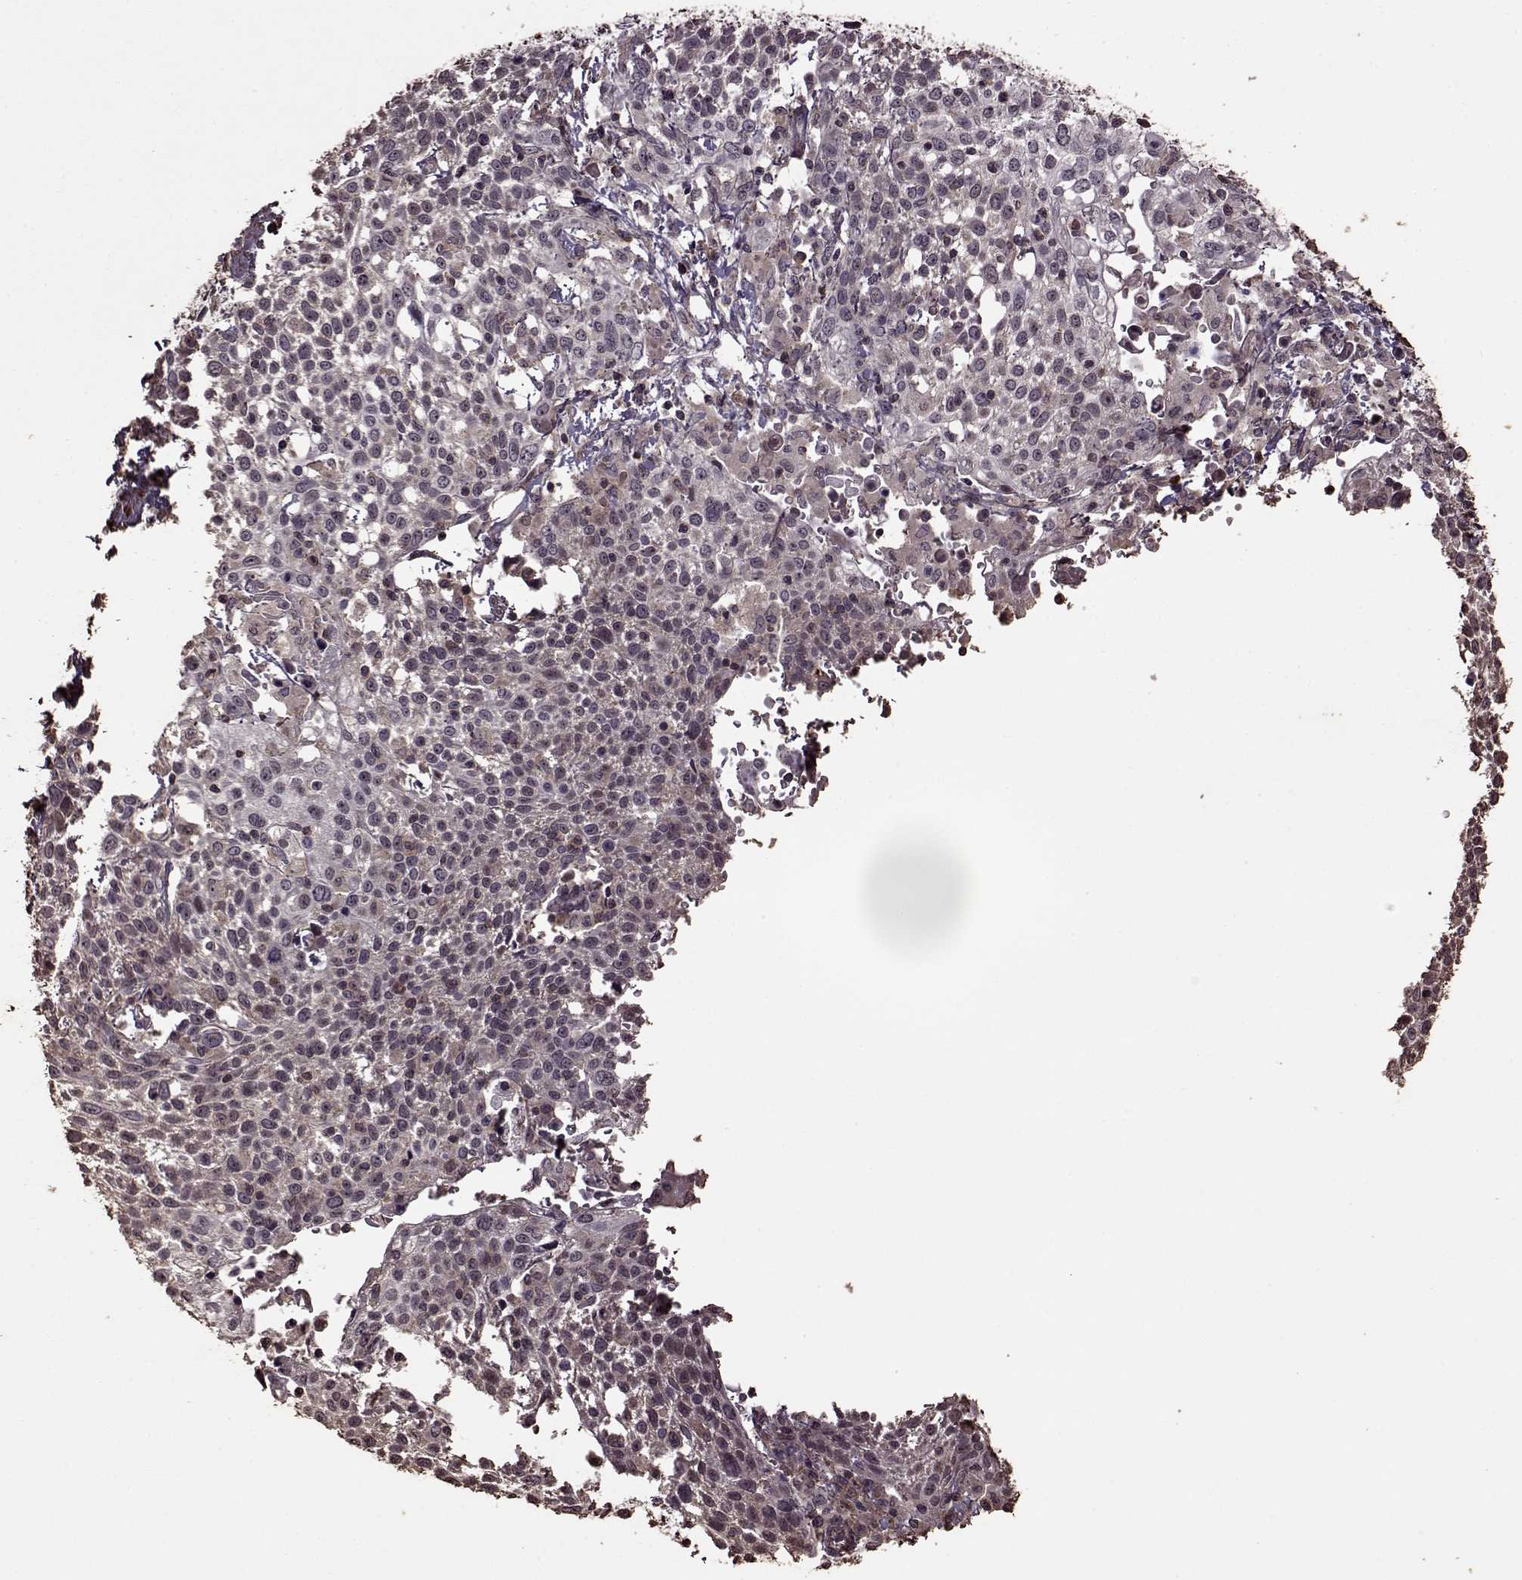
{"staining": {"intensity": "negative", "quantity": "none", "location": "none"}, "tissue": "cervical cancer", "cell_type": "Tumor cells", "image_type": "cancer", "snomed": [{"axis": "morphology", "description": "Squamous cell carcinoma, NOS"}, {"axis": "topography", "description": "Cervix"}], "caption": "This is an immunohistochemistry photomicrograph of human cervical squamous cell carcinoma. There is no expression in tumor cells.", "gene": "FBXW11", "patient": {"sex": "female", "age": 61}}